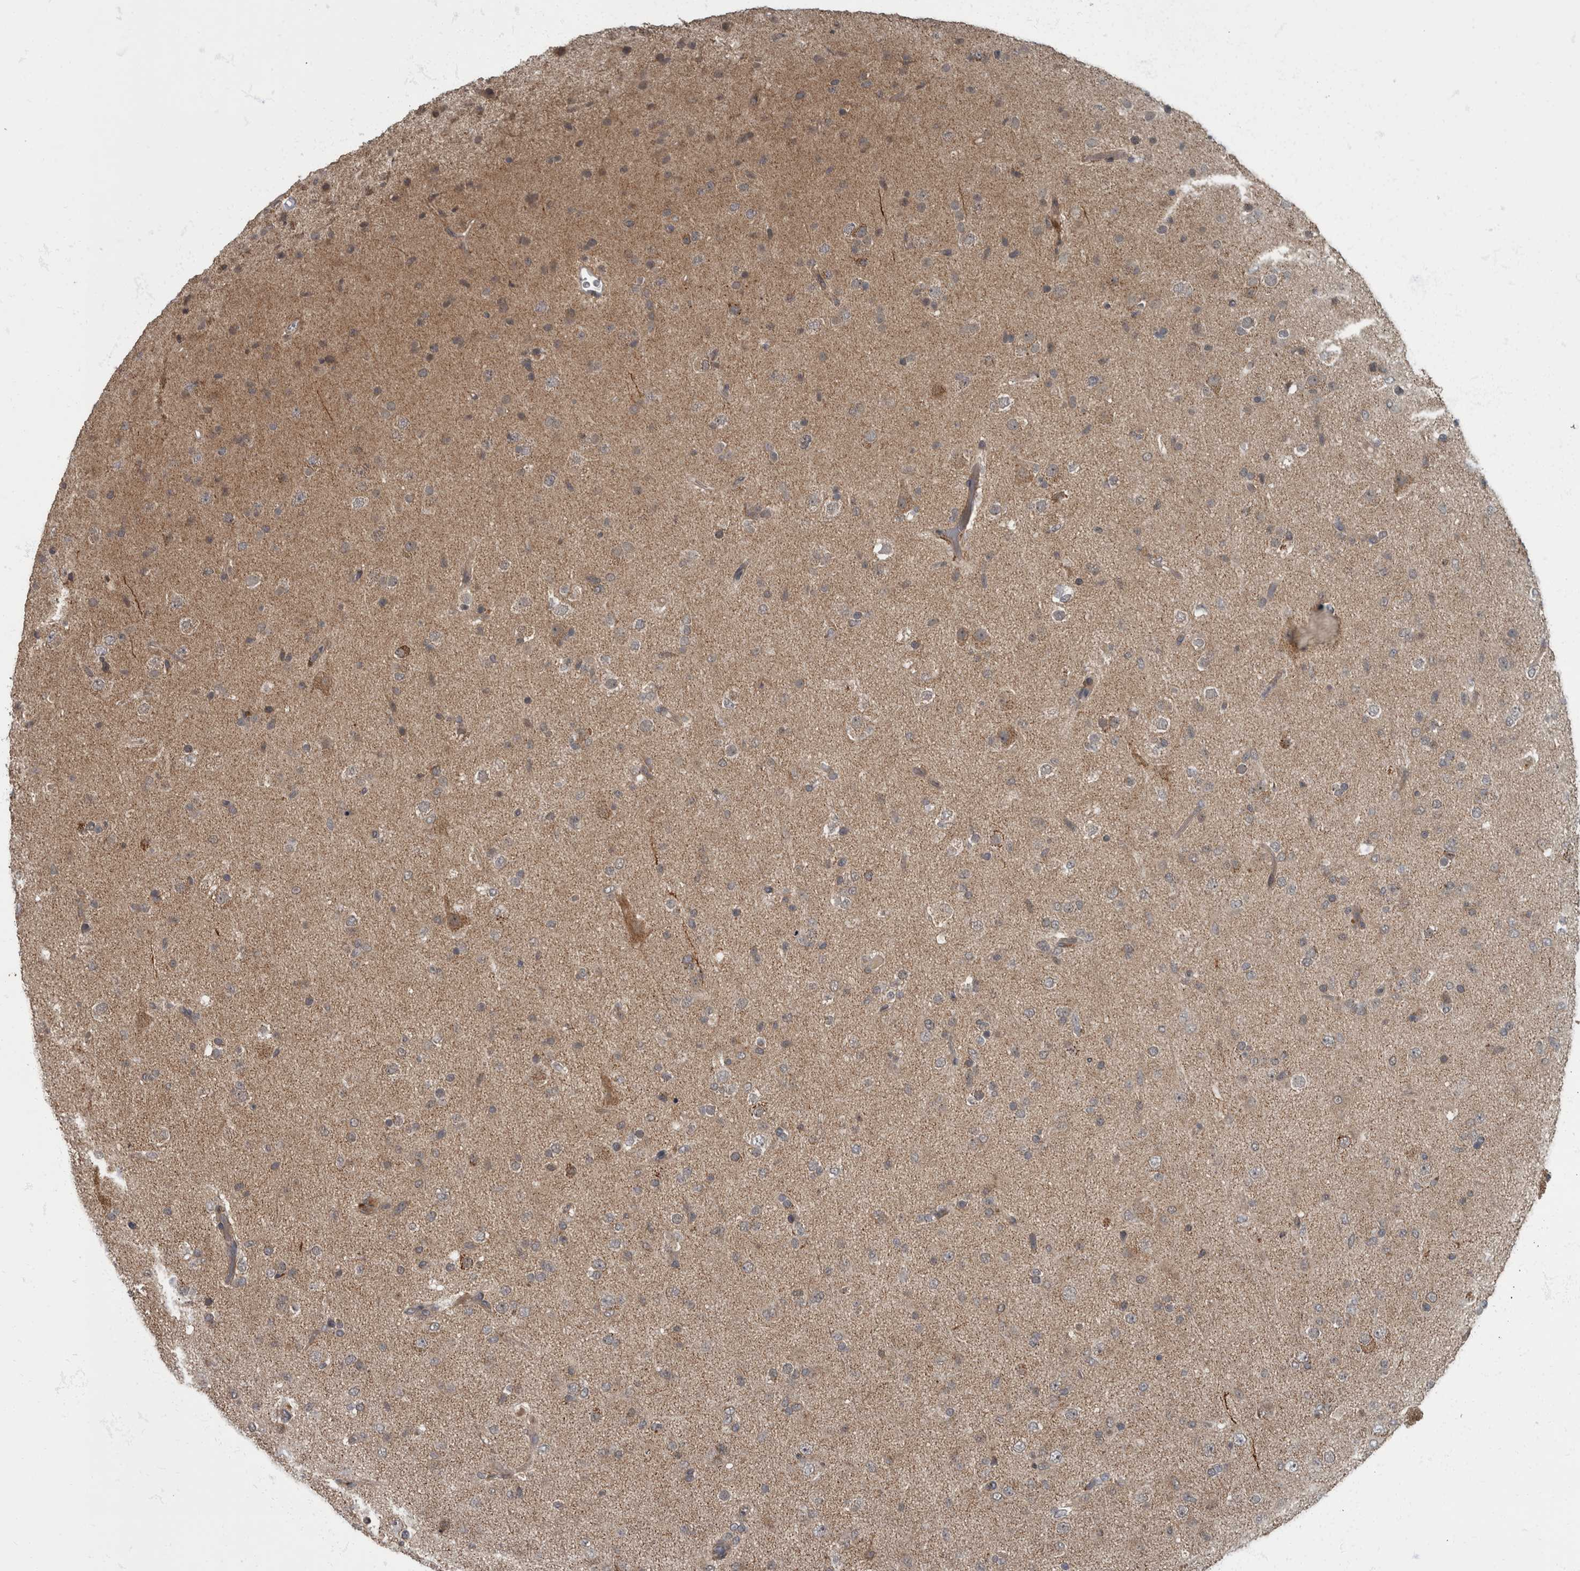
{"staining": {"intensity": "weak", "quantity": "<25%", "location": "cytoplasmic/membranous"}, "tissue": "glioma", "cell_type": "Tumor cells", "image_type": "cancer", "snomed": [{"axis": "morphology", "description": "Glioma, malignant, Low grade"}, {"axis": "topography", "description": "Brain"}], "caption": "Tumor cells are negative for protein expression in human glioma.", "gene": "RABGGTB", "patient": {"sex": "male", "age": 65}}